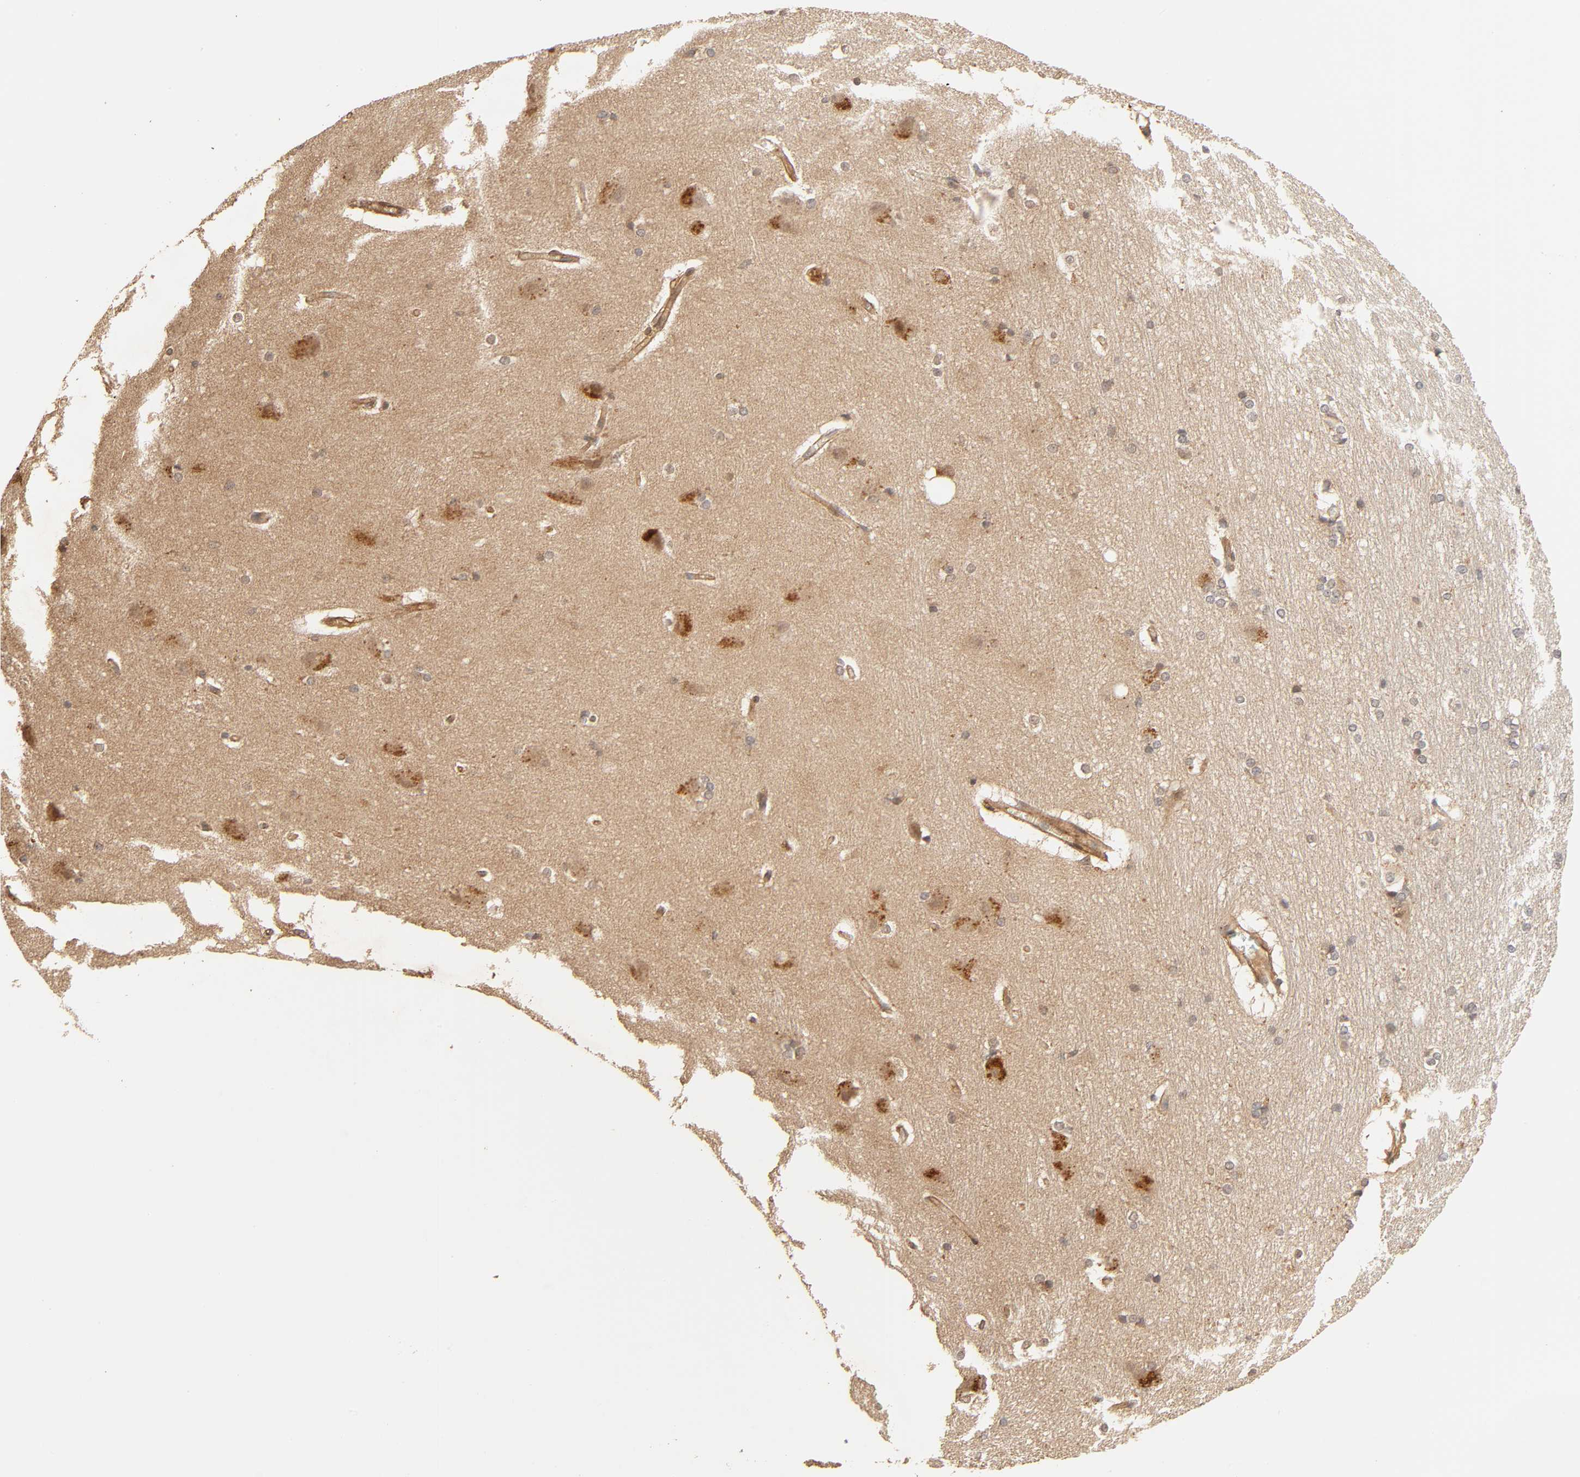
{"staining": {"intensity": "moderate", "quantity": "25%-75%", "location": "cytoplasmic/membranous"}, "tissue": "hippocampus", "cell_type": "Glial cells", "image_type": "normal", "snomed": [{"axis": "morphology", "description": "Normal tissue, NOS"}, {"axis": "topography", "description": "Hippocampus"}], "caption": "Glial cells exhibit medium levels of moderate cytoplasmic/membranous staining in about 25%-75% of cells in normal human hippocampus. The staining was performed using DAB (3,3'-diaminobenzidine), with brown indicating positive protein expression. Nuclei are stained blue with hematoxylin.", "gene": "EPS8", "patient": {"sex": "female", "age": 19}}